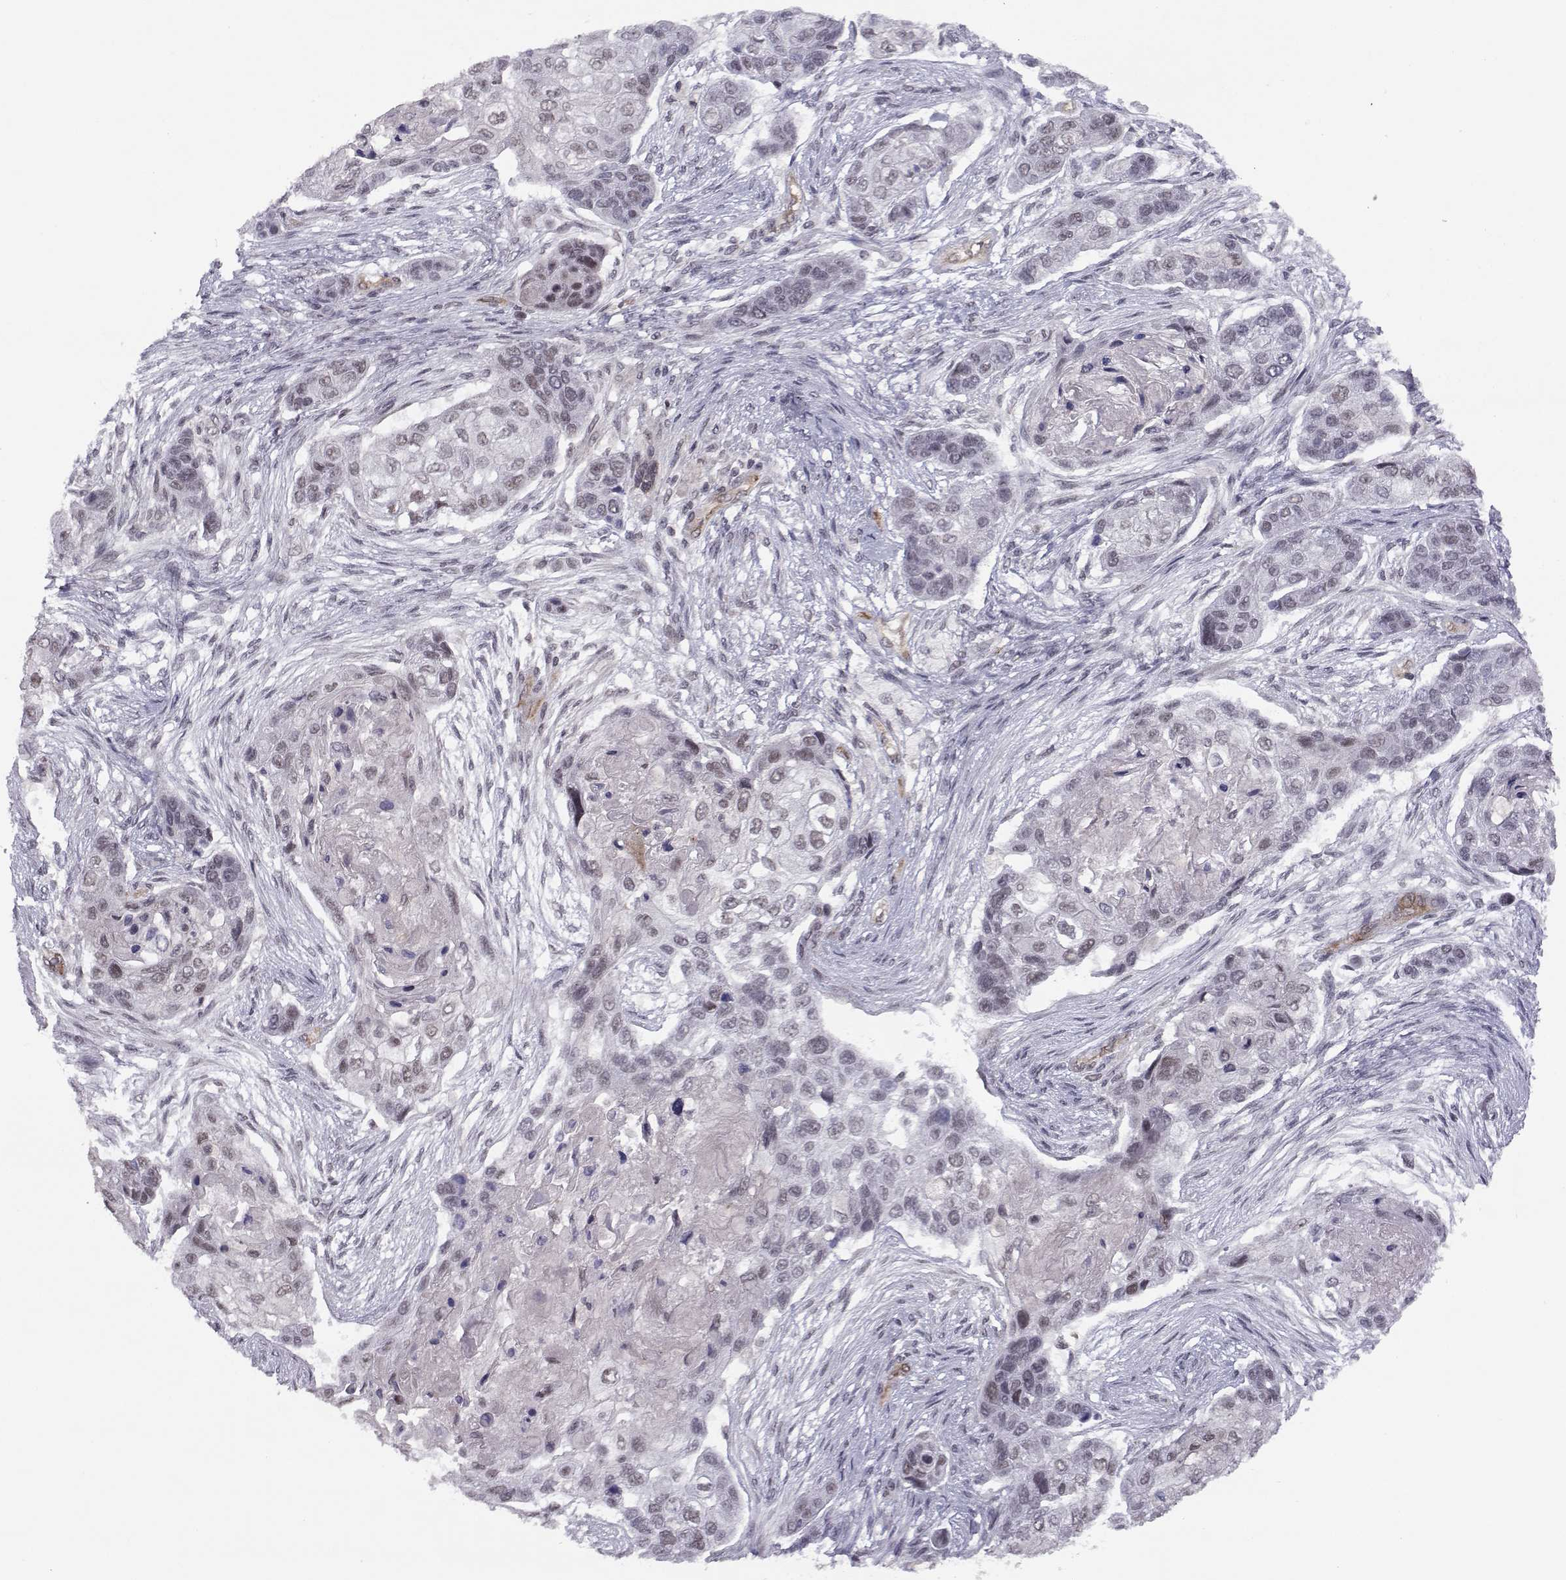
{"staining": {"intensity": "negative", "quantity": "none", "location": "none"}, "tissue": "lung cancer", "cell_type": "Tumor cells", "image_type": "cancer", "snomed": [{"axis": "morphology", "description": "Squamous cell carcinoma, NOS"}, {"axis": "topography", "description": "Lung"}], "caption": "DAB immunohistochemical staining of lung squamous cell carcinoma exhibits no significant staining in tumor cells.", "gene": "KIF13B", "patient": {"sex": "male", "age": 69}}